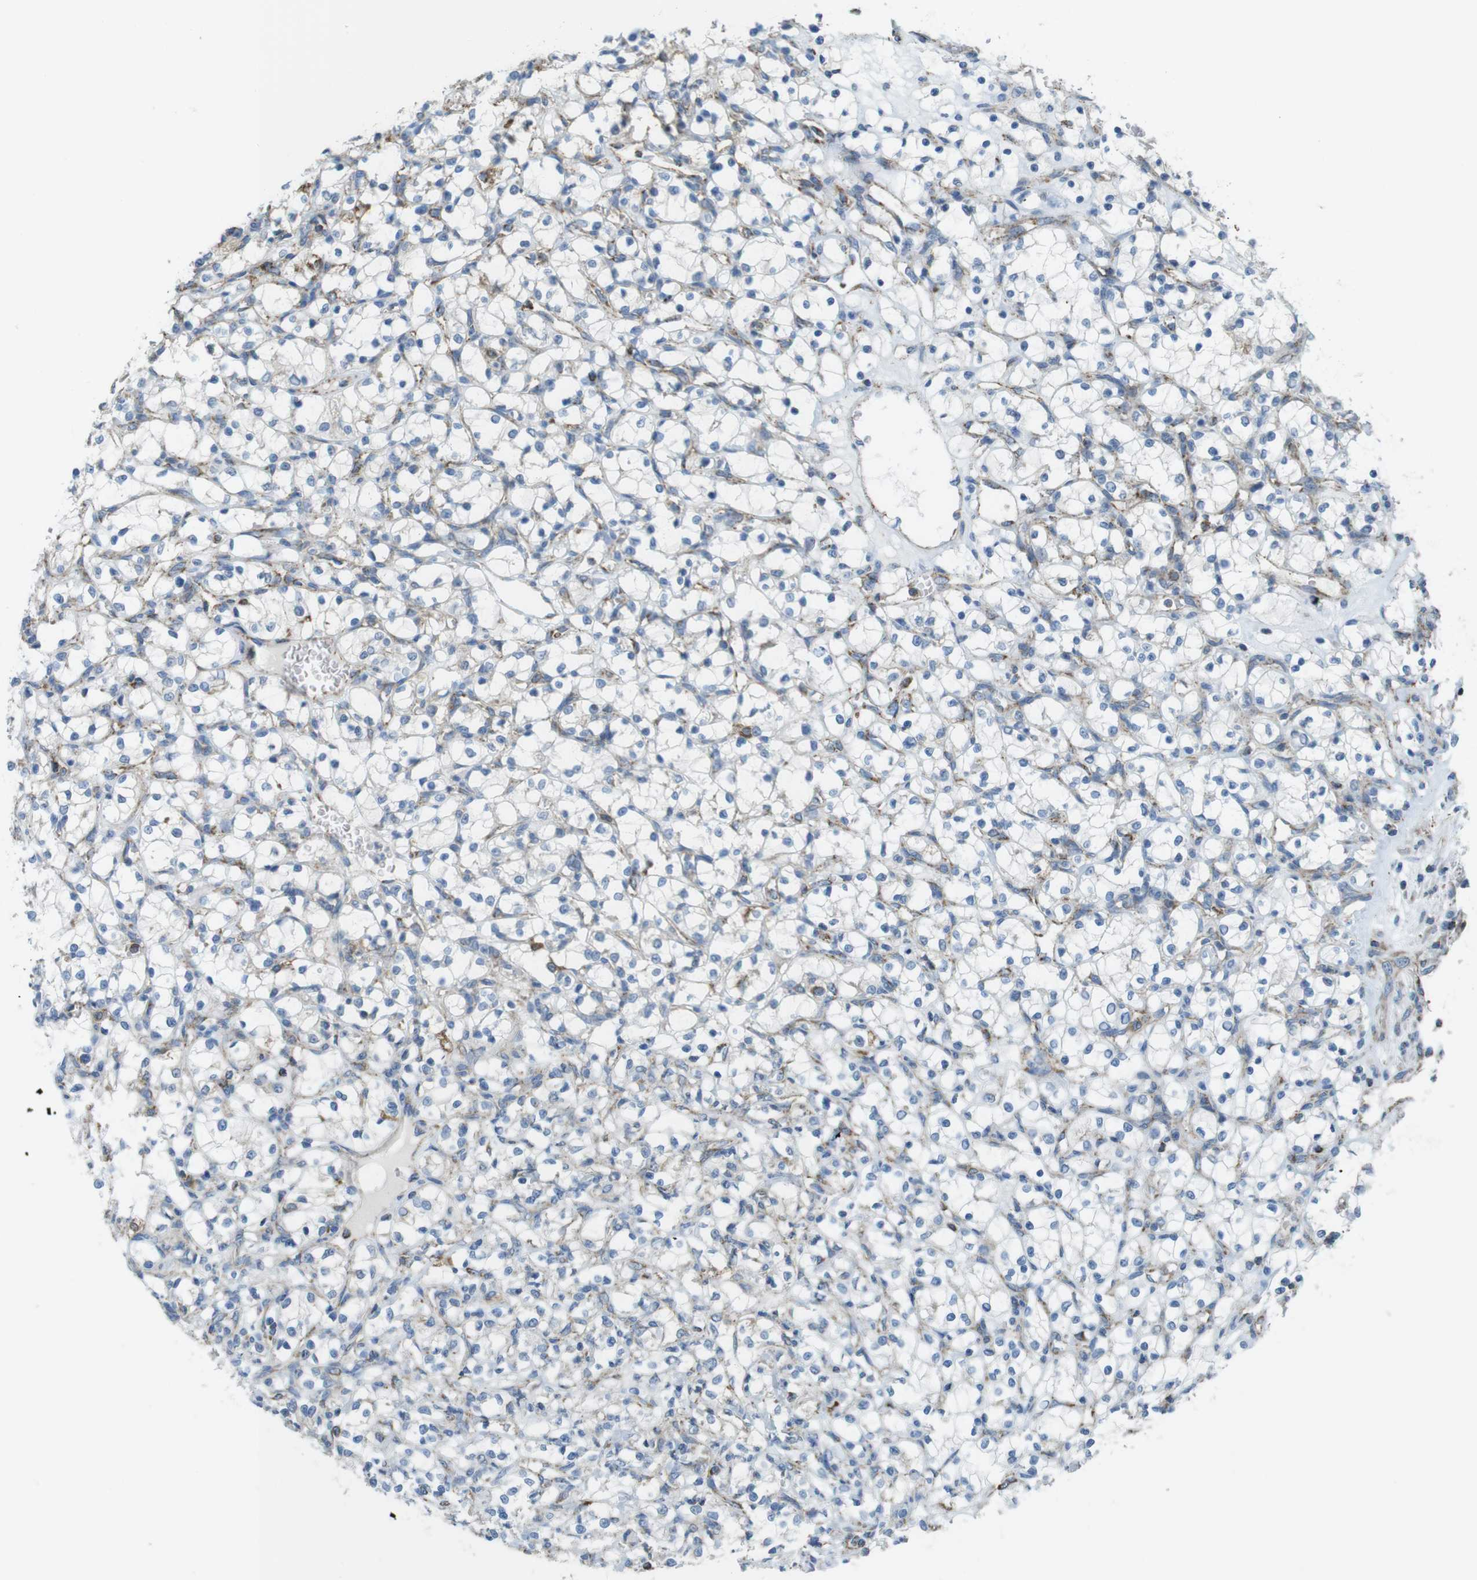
{"staining": {"intensity": "negative", "quantity": "none", "location": "none"}, "tissue": "renal cancer", "cell_type": "Tumor cells", "image_type": "cancer", "snomed": [{"axis": "morphology", "description": "Adenocarcinoma, NOS"}, {"axis": "topography", "description": "Kidney"}], "caption": "Tumor cells are negative for protein expression in human renal adenocarcinoma.", "gene": "GRIK2", "patient": {"sex": "female", "age": 69}}